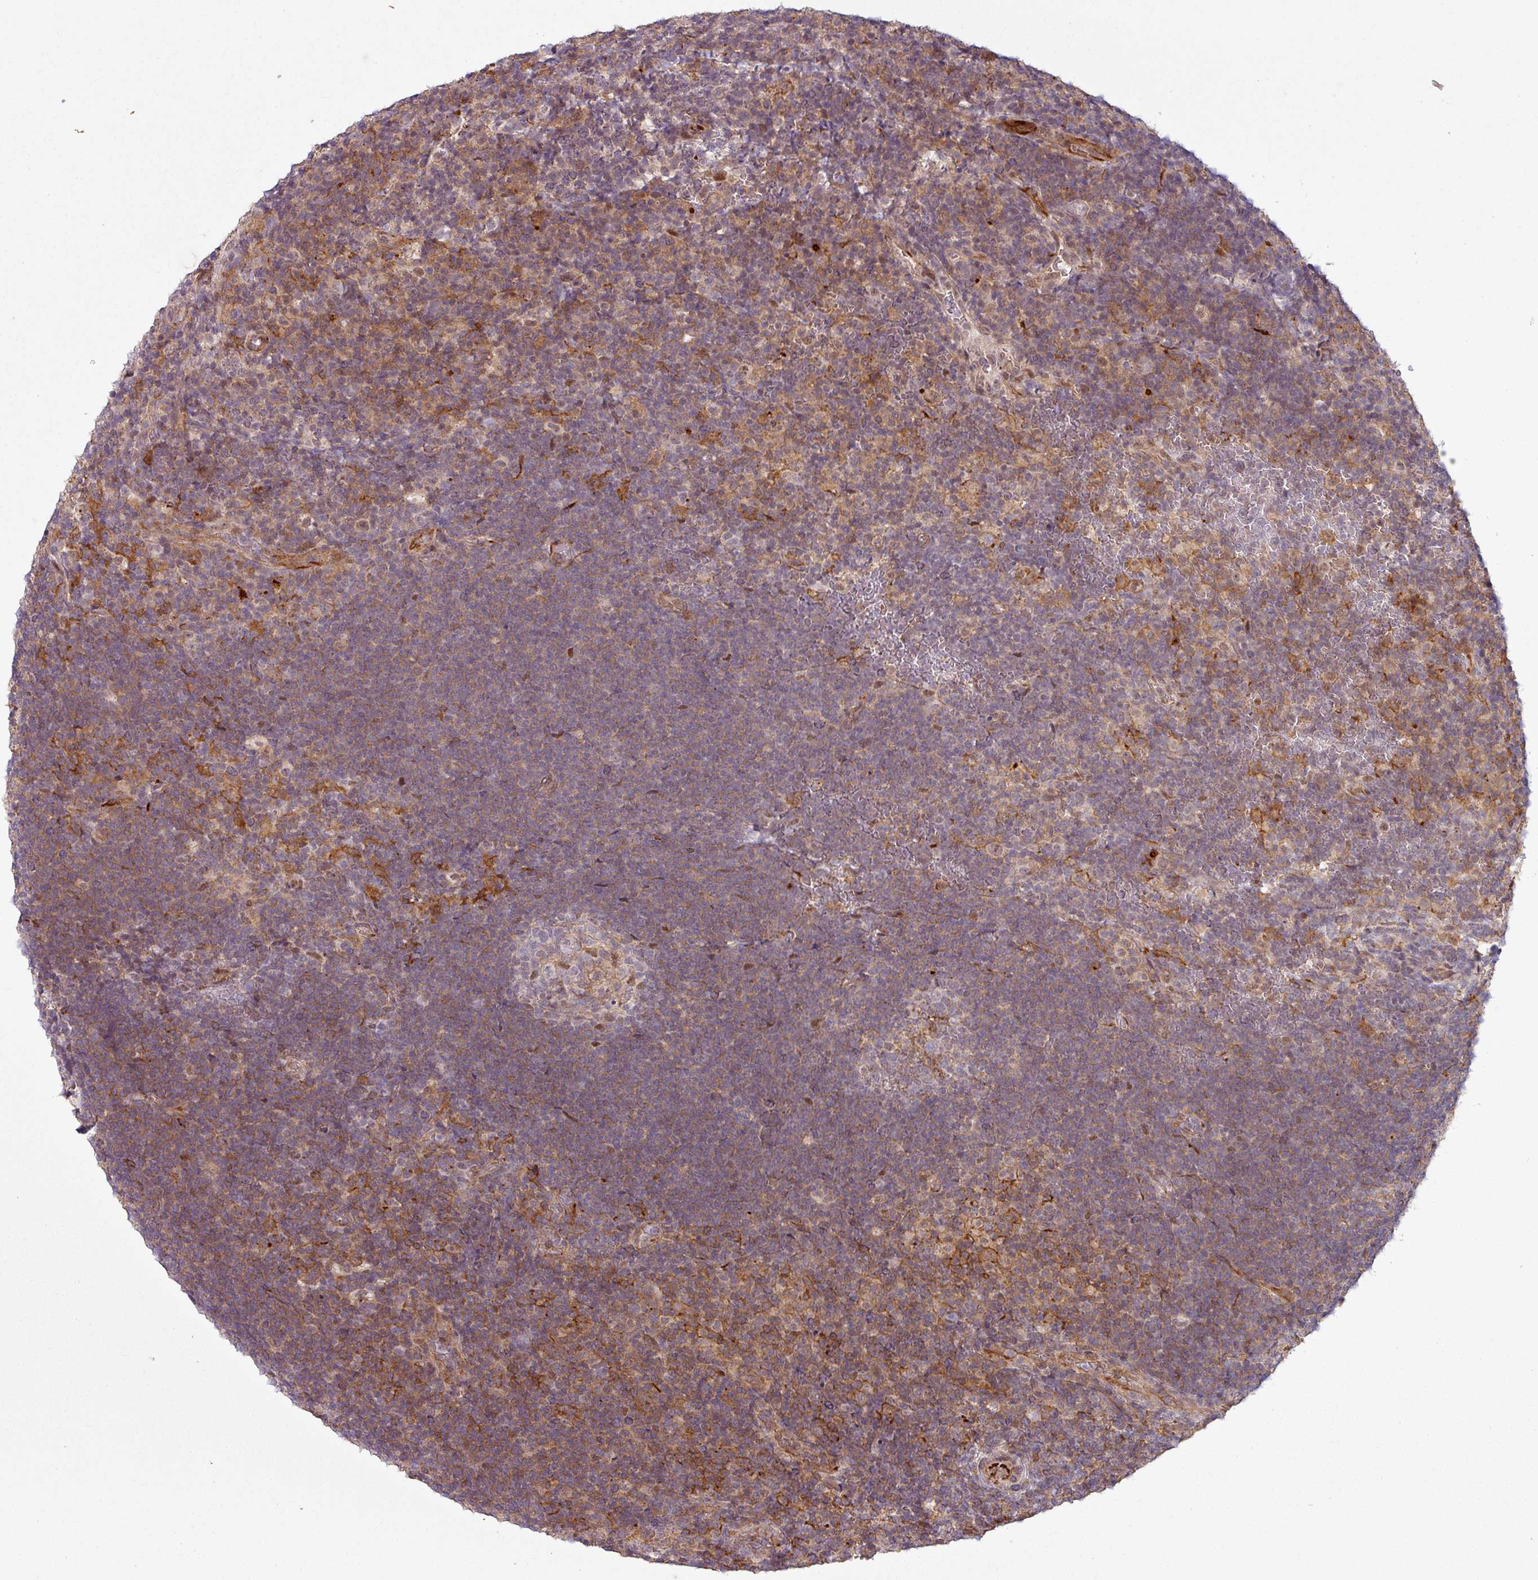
{"staining": {"intensity": "negative", "quantity": "none", "location": "none"}, "tissue": "lymphoma", "cell_type": "Tumor cells", "image_type": "cancer", "snomed": [{"axis": "morphology", "description": "Hodgkin's disease, NOS"}, {"axis": "topography", "description": "Lymph node"}], "caption": "An image of human lymphoma is negative for staining in tumor cells.", "gene": "ZC2HC1C", "patient": {"sex": "female", "age": 57}}